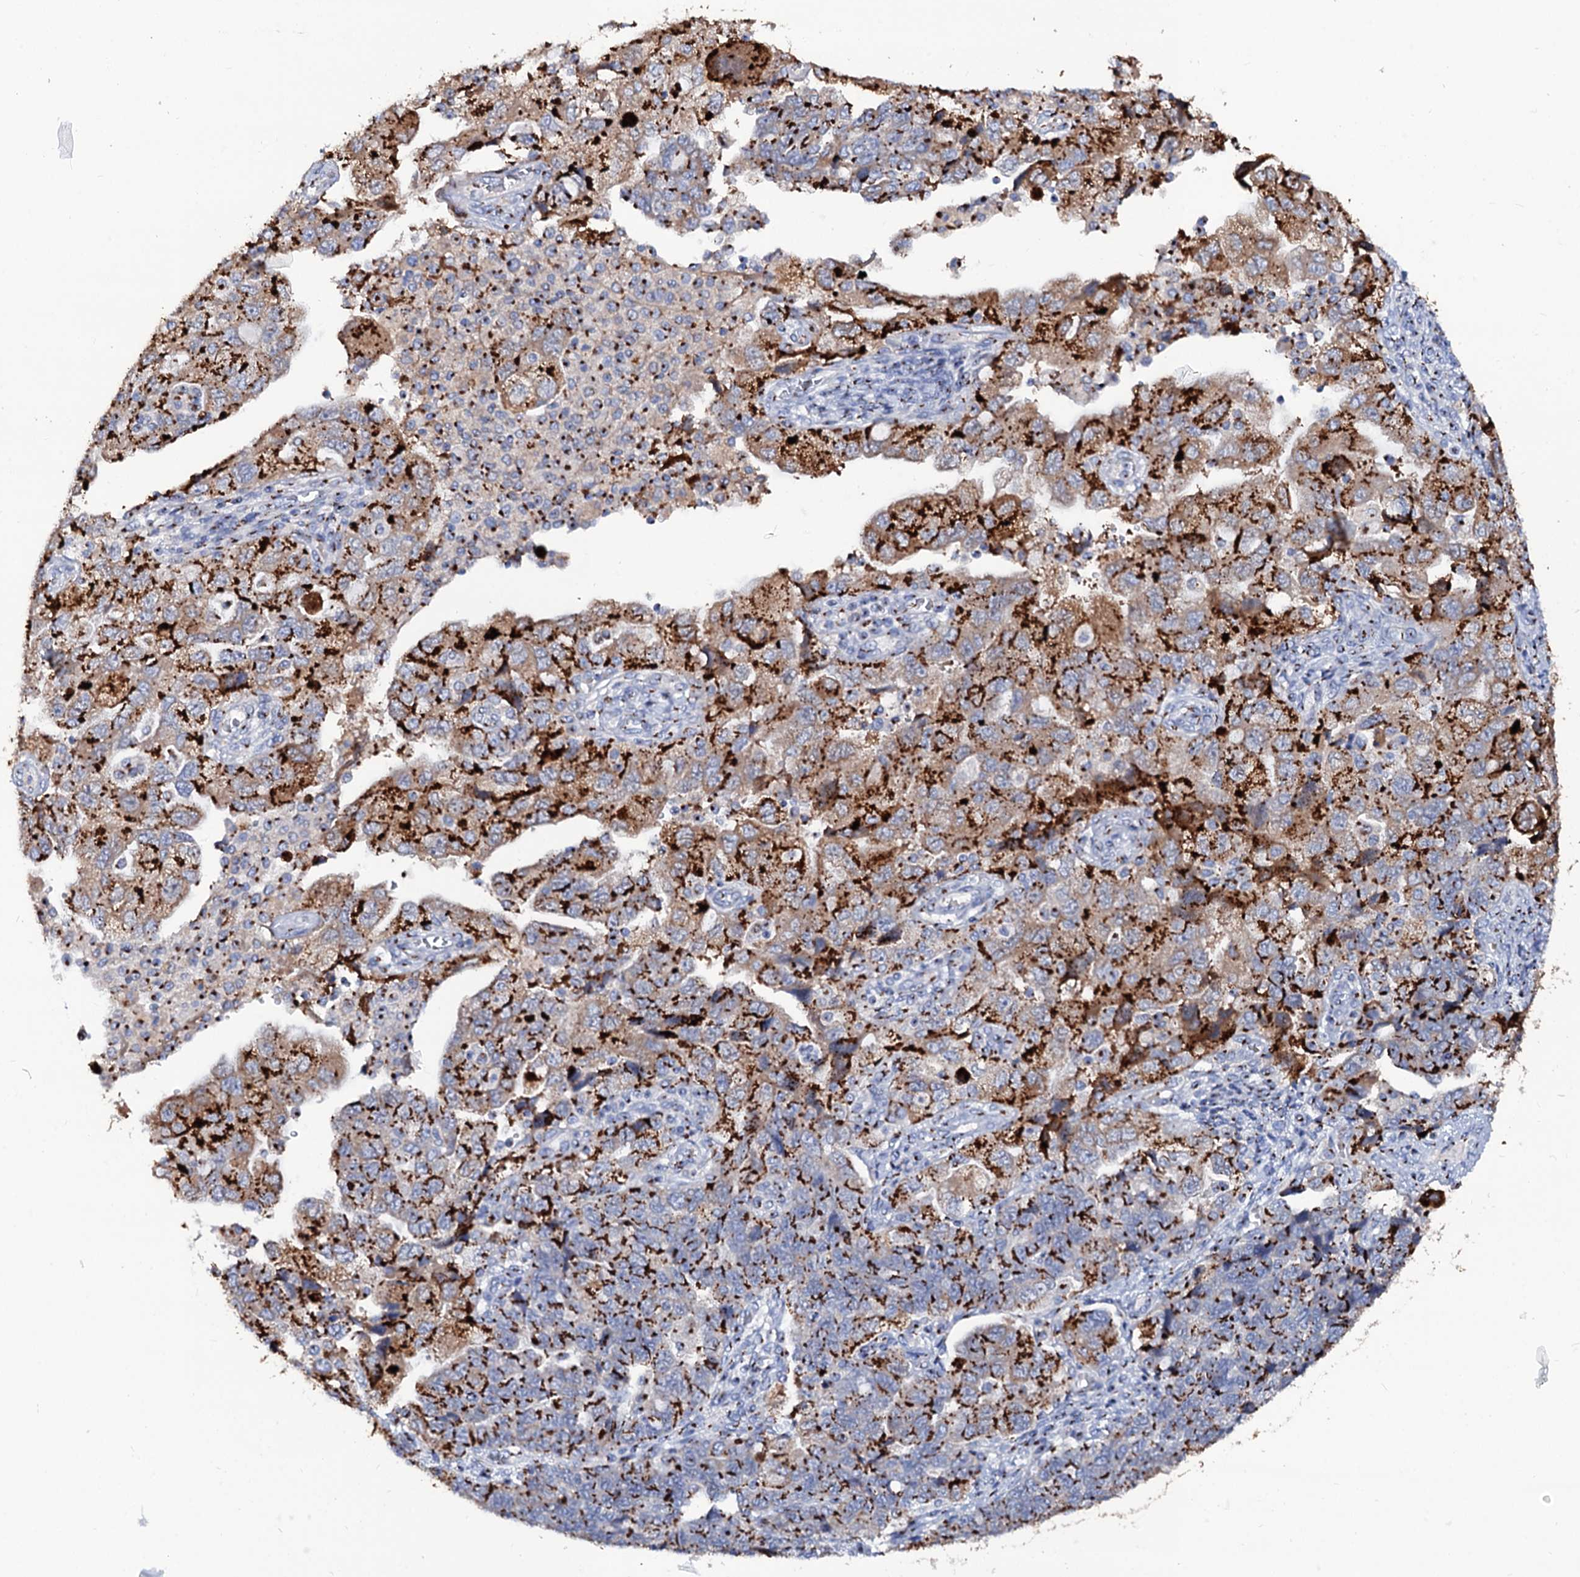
{"staining": {"intensity": "strong", "quantity": ">75%", "location": "cytoplasmic/membranous"}, "tissue": "ovarian cancer", "cell_type": "Tumor cells", "image_type": "cancer", "snomed": [{"axis": "morphology", "description": "Carcinoma, NOS"}, {"axis": "morphology", "description": "Cystadenocarcinoma, serous, NOS"}, {"axis": "topography", "description": "Ovary"}], "caption": "Immunohistochemistry histopathology image of ovarian cancer stained for a protein (brown), which exhibits high levels of strong cytoplasmic/membranous positivity in about >75% of tumor cells.", "gene": "TM9SF3", "patient": {"sex": "female", "age": 69}}